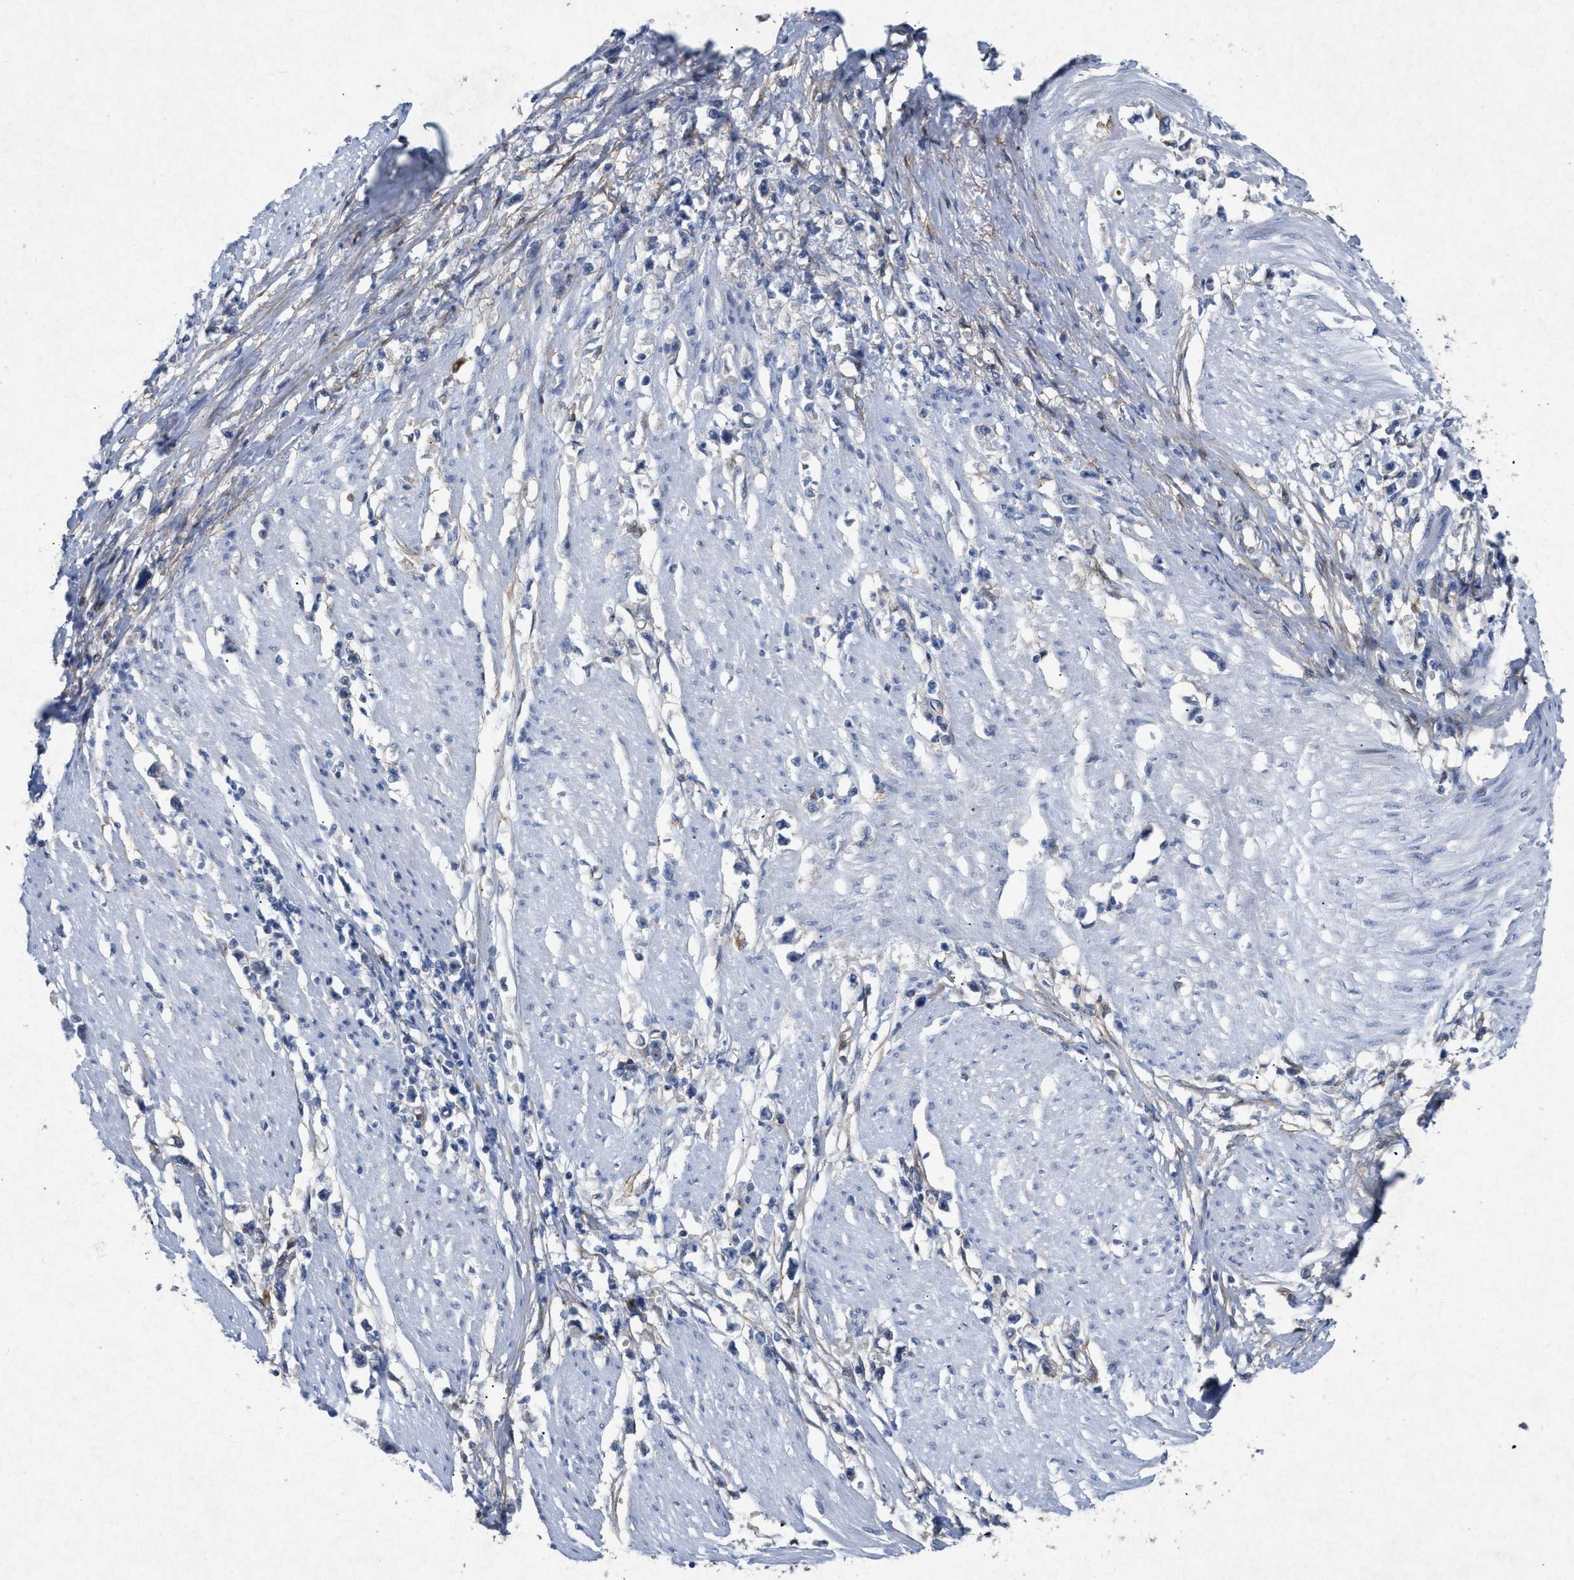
{"staining": {"intensity": "negative", "quantity": "none", "location": "none"}, "tissue": "stomach cancer", "cell_type": "Tumor cells", "image_type": "cancer", "snomed": [{"axis": "morphology", "description": "Adenocarcinoma, NOS"}, {"axis": "topography", "description": "Stomach"}], "caption": "There is no significant expression in tumor cells of stomach adenocarcinoma. Nuclei are stained in blue.", "gene": "PDGFRA", "patient": {"sex": "female", "age": 59}}